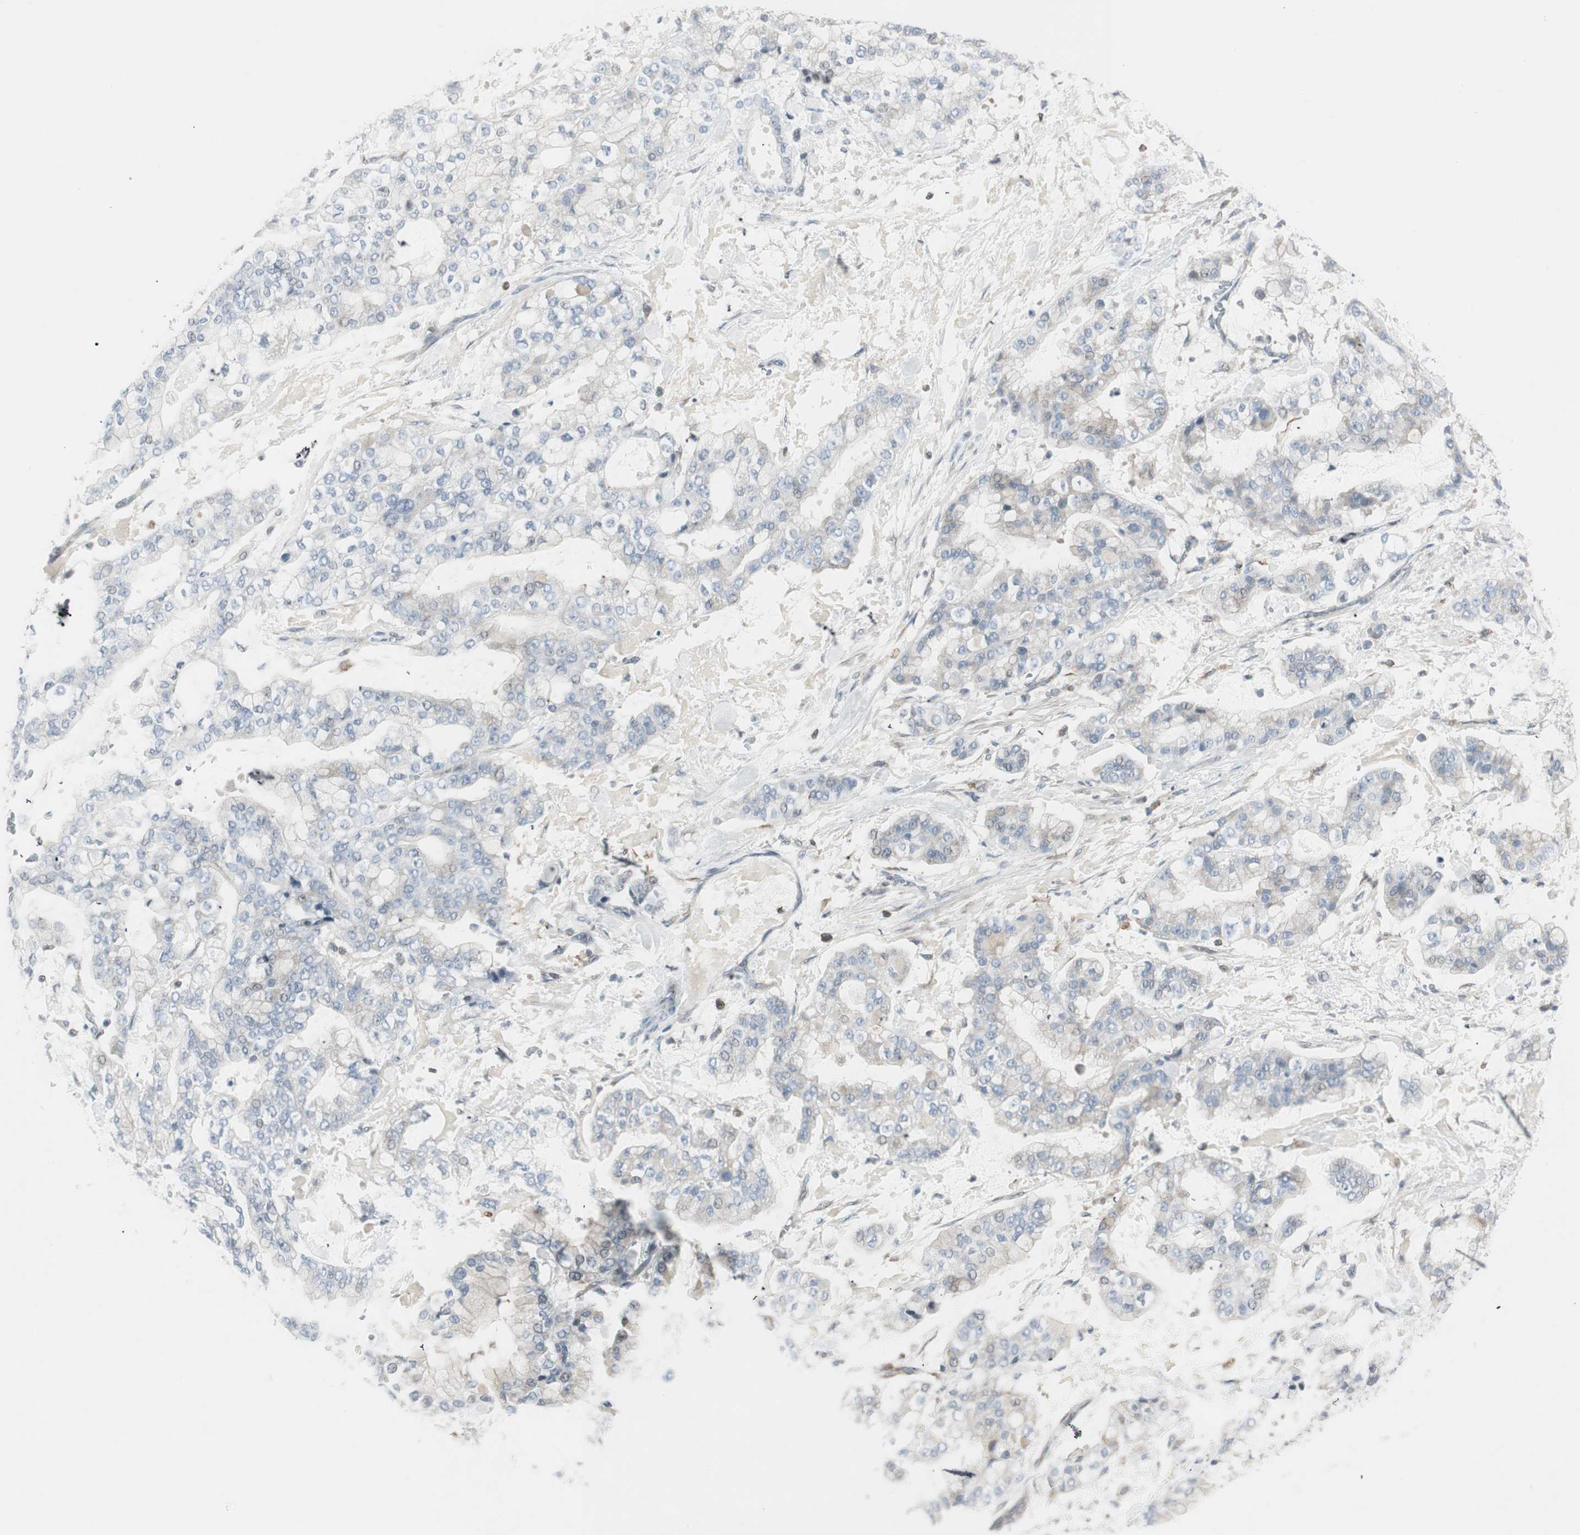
{"staining": {"intensity": "negative", "quantity": "none", "location": "none"}, "tissue": "stomach cancer", "cell_type": "Tumor cells", "image_type": "cancer", "snomed": [{"axis": "morphology", "description": "Normal tissue, NOS"}, {"axis": "morphology", "description": "Adenocarcinoma, NOS"}, {"axis": "topography", "description": "Stomach, upper"}, {"axis": "topography", "description": "Stomach"}], "caption": "Micrograph shows no protein staining in tumor cells of stomach cancer tissue.", "gene": "MAP4K4", "patient": {"sex": "male", "age": 76}}